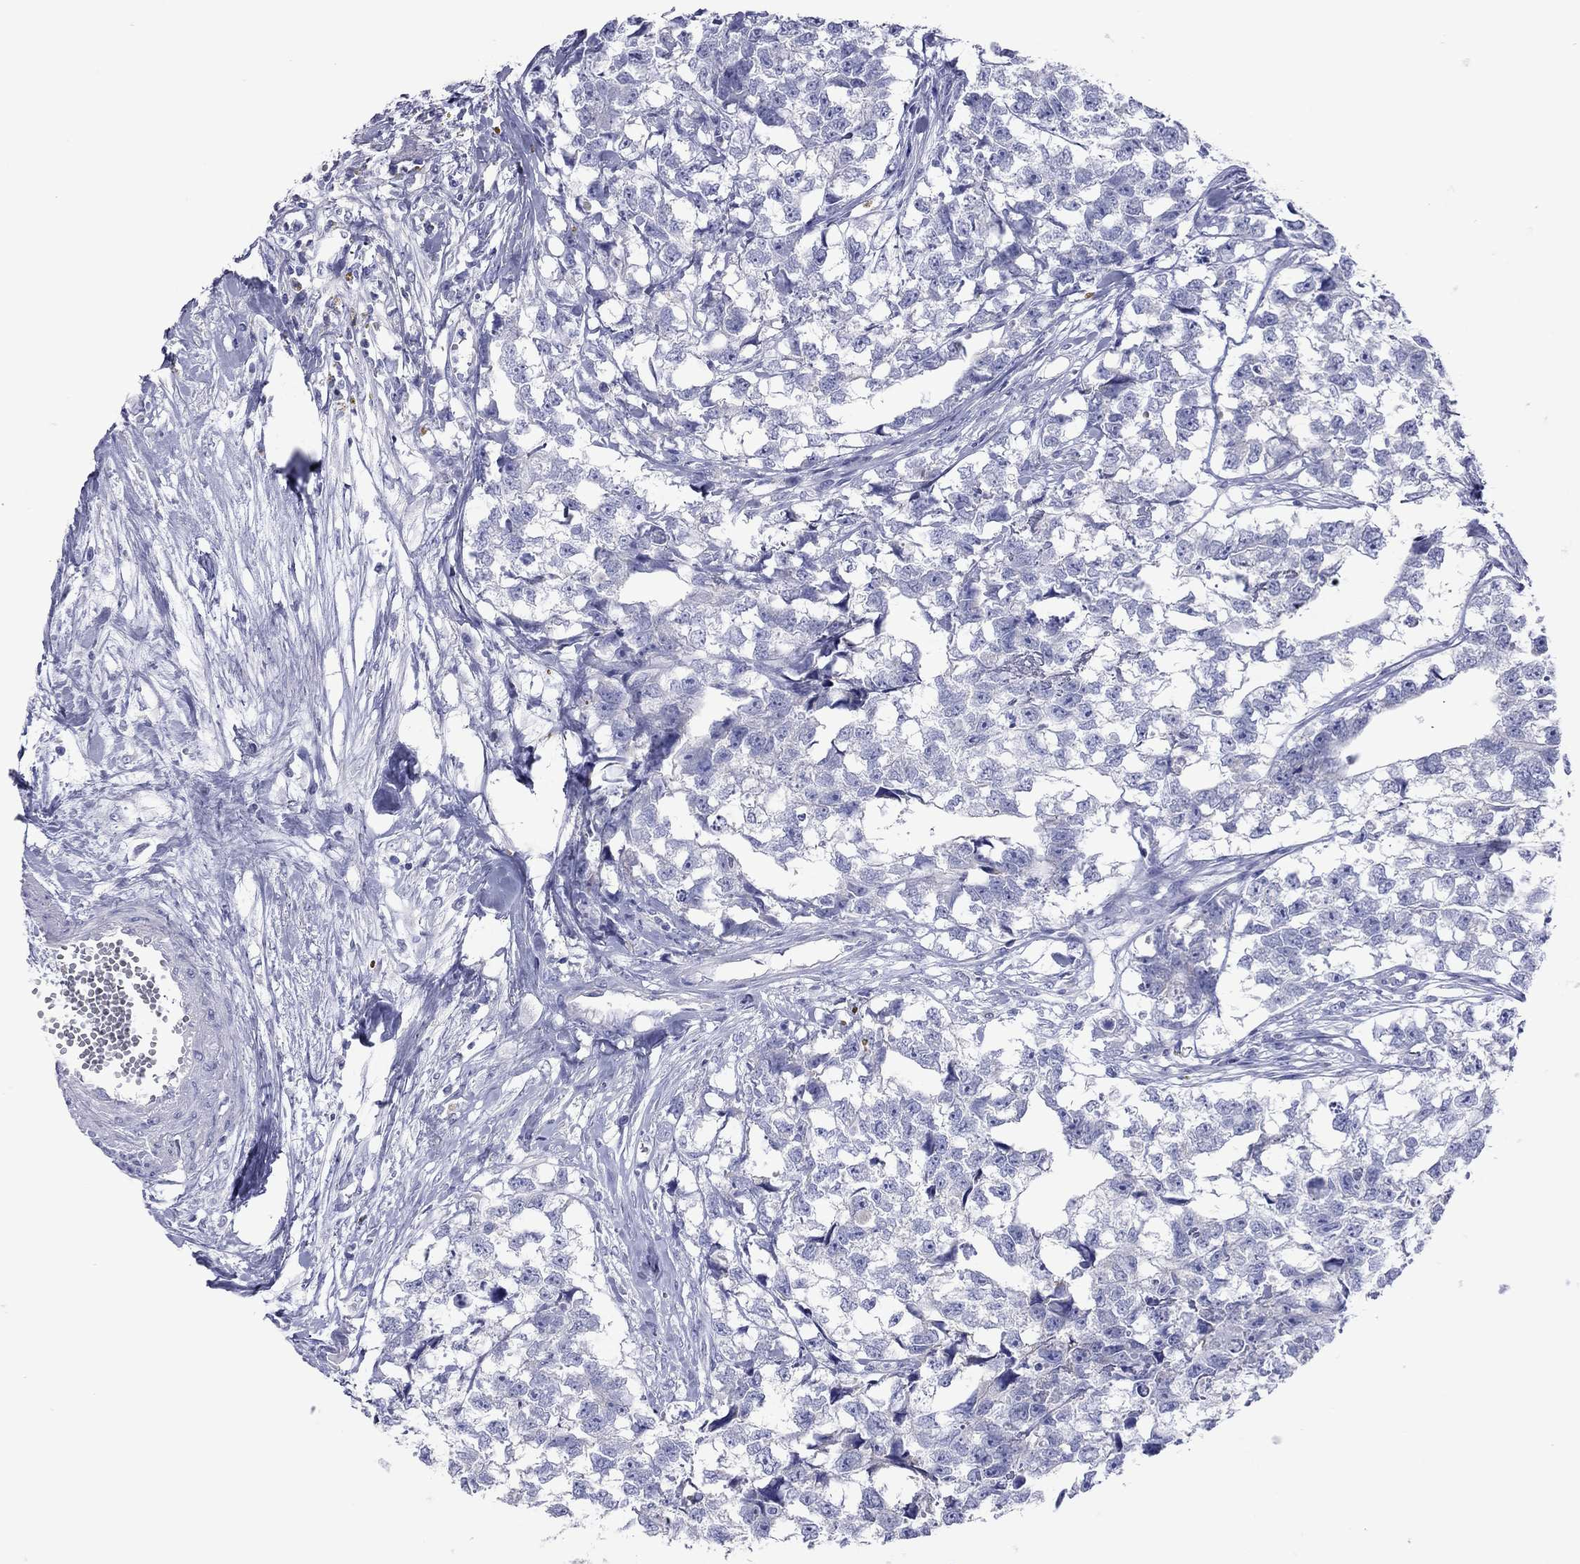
{"staining": {"intensity": "negative", "quantity": "none", "location": "none"}, "tissue": "testis cancer", "cell_type": "Tumor cells", "image_type": "cancer", "snomed": [{"axis": "morphology", "description": "Carcinoma, Embryonal, NOS"}, {"axis": "morphology", "description": "Teratoma, malignant, NOS"}, {"axis": "topography", "description": "Testis"}], "caption": "The immunohistochemistry photomicrograph has no significant positivity in tumor cells of testis malignant teratoma tissue. (Stains: DAB IHC with hematoxylin counter stain, Microscopy: brightfield microscopy at high magnification).", "gene": "VSIG10", "patient": {"sex": "male", "age": 44}}